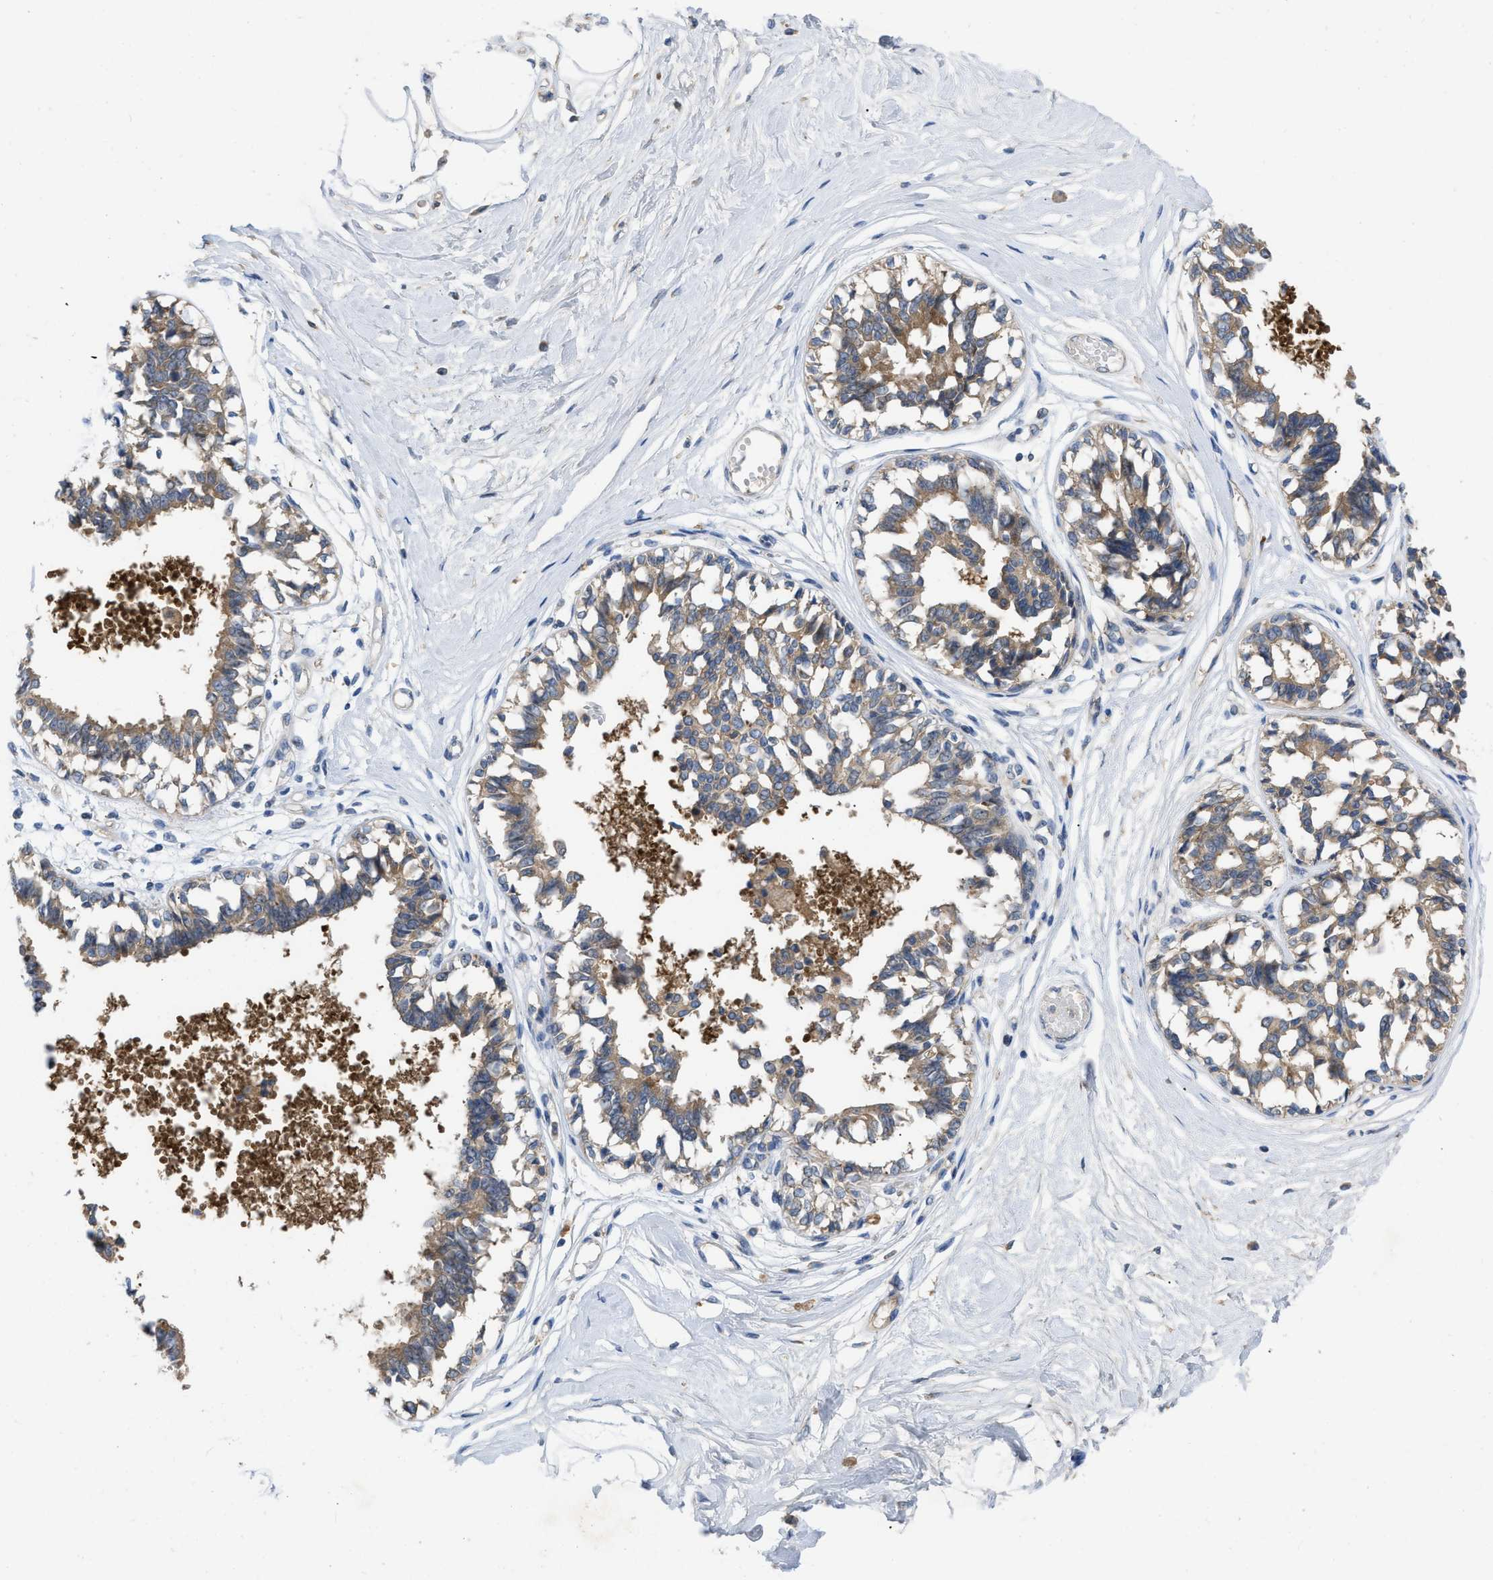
{"staining": {"intensity": "negative", "quantity": "none", "location": "none"}, "tissue": "breast", "cell_type": "Adipocytes", "image_type": "normal", "snomed": [{"axis": "morphology", "description": "Normal tissue, NOS"}, {"axis": "topography", "description": "Breast"}], "caption": "Immunohistochemistry (IHC) image of normal human breast stained for a protein (brown), which exhibits no expression in adipocytes.", "gene": "TMEM131", "patient": {"sex": "female", "age": 45}}